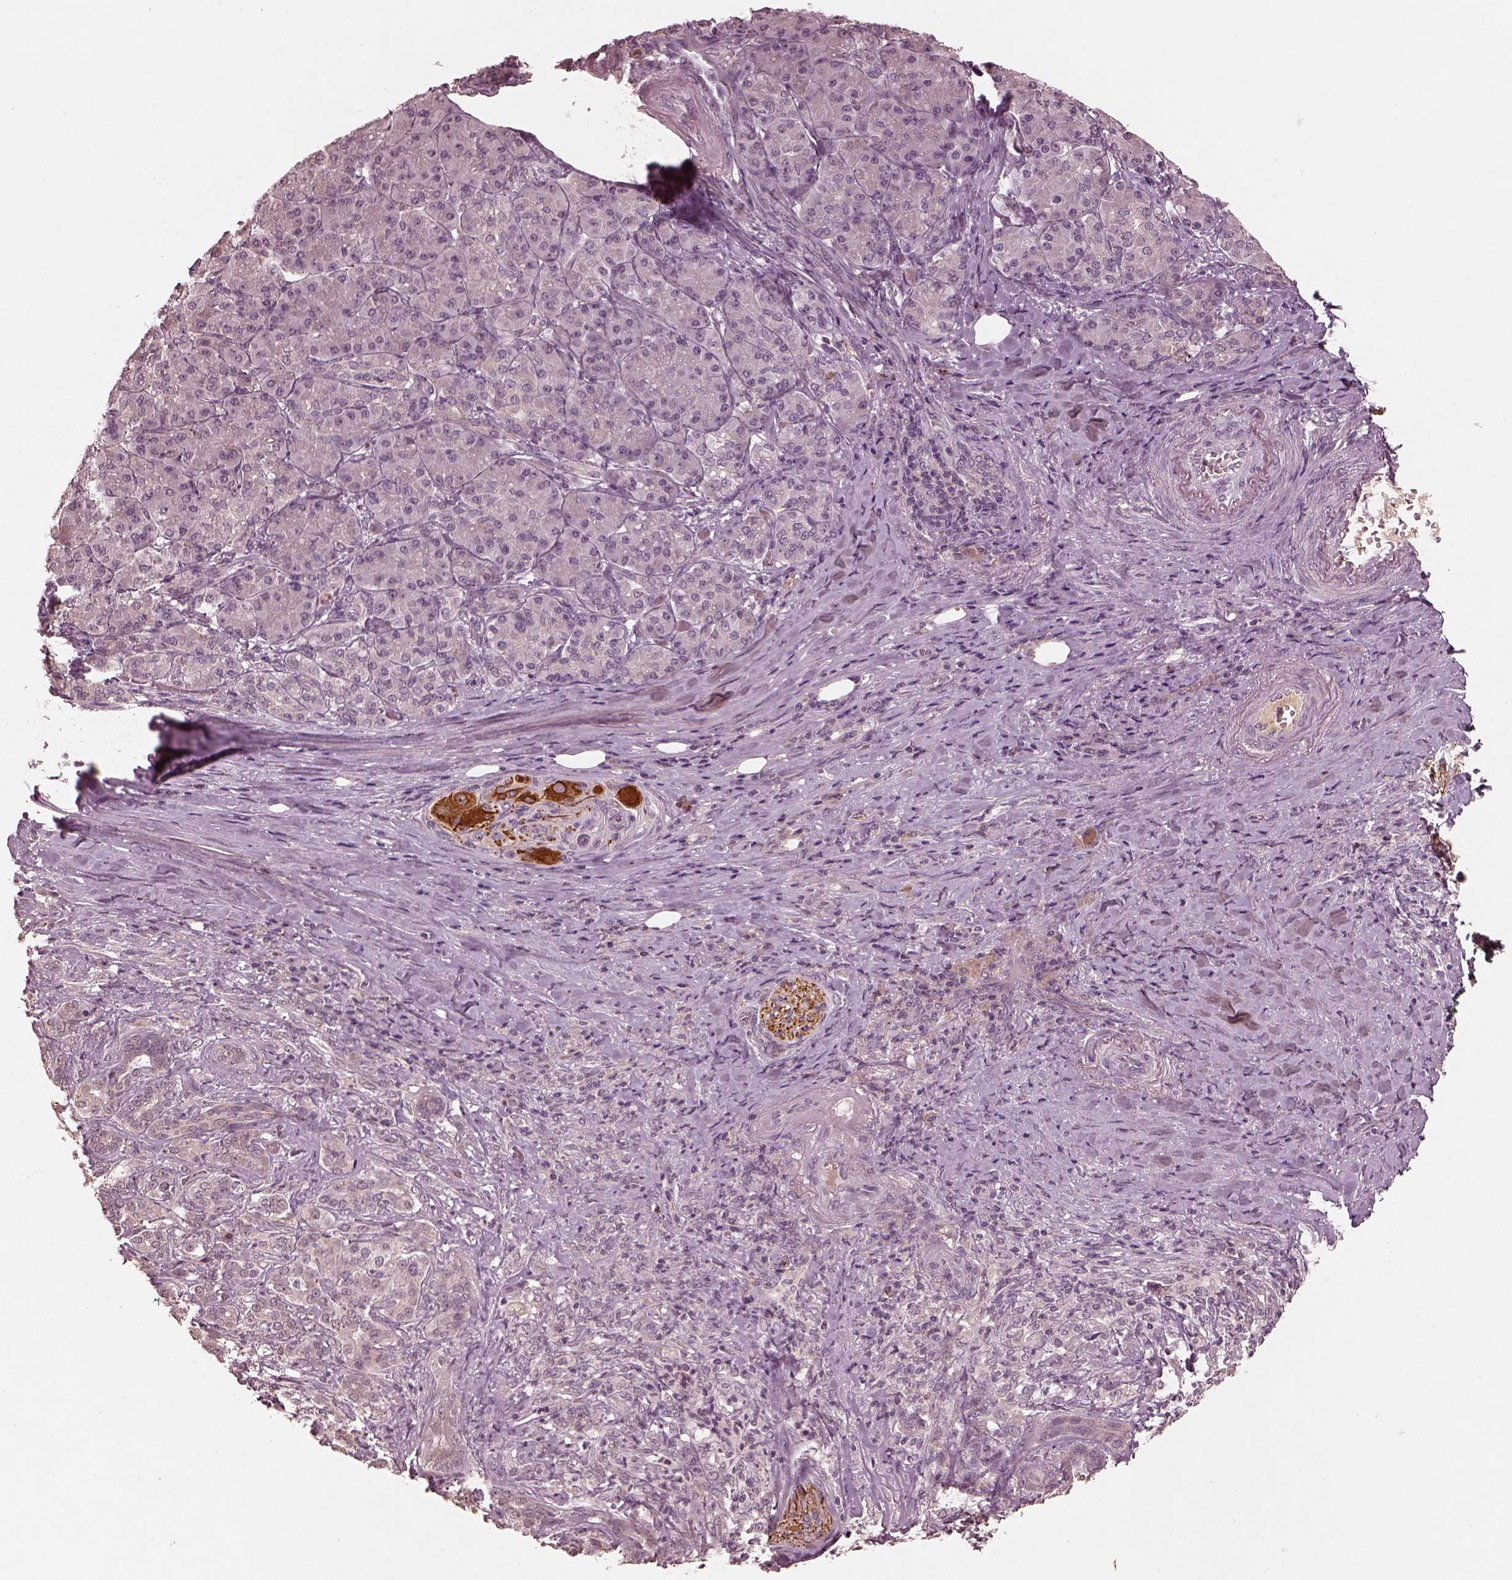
{"staining": {"intensity": "negative", "quantity": "none", "location": "none"}, "tissue": "pancreatic cancer", "cell_type": "Tumor cells", "image_type": "cancer", "snomed": [{"axis": "morphology", "description": "Normal tissue, NOS"}, {"axis": "morphology", "description": "Inflammation, NOS"}, {"axis": "morphology", "description": "Adenocarcinoma, NOS"}, {"axis": "topography", "description": "Pancreas"}], "caption": "Immunohistochemistry (IHC) photomicrograph of neoplastic tissue: pancreatic cancer (adenocarcinoma) stained with DAB (3,3'-diaminobenzidine) displays no significant protein positivity in tumor cells.", "gene": "CALR3", "patient": {"sex": "male", "age": 57}}